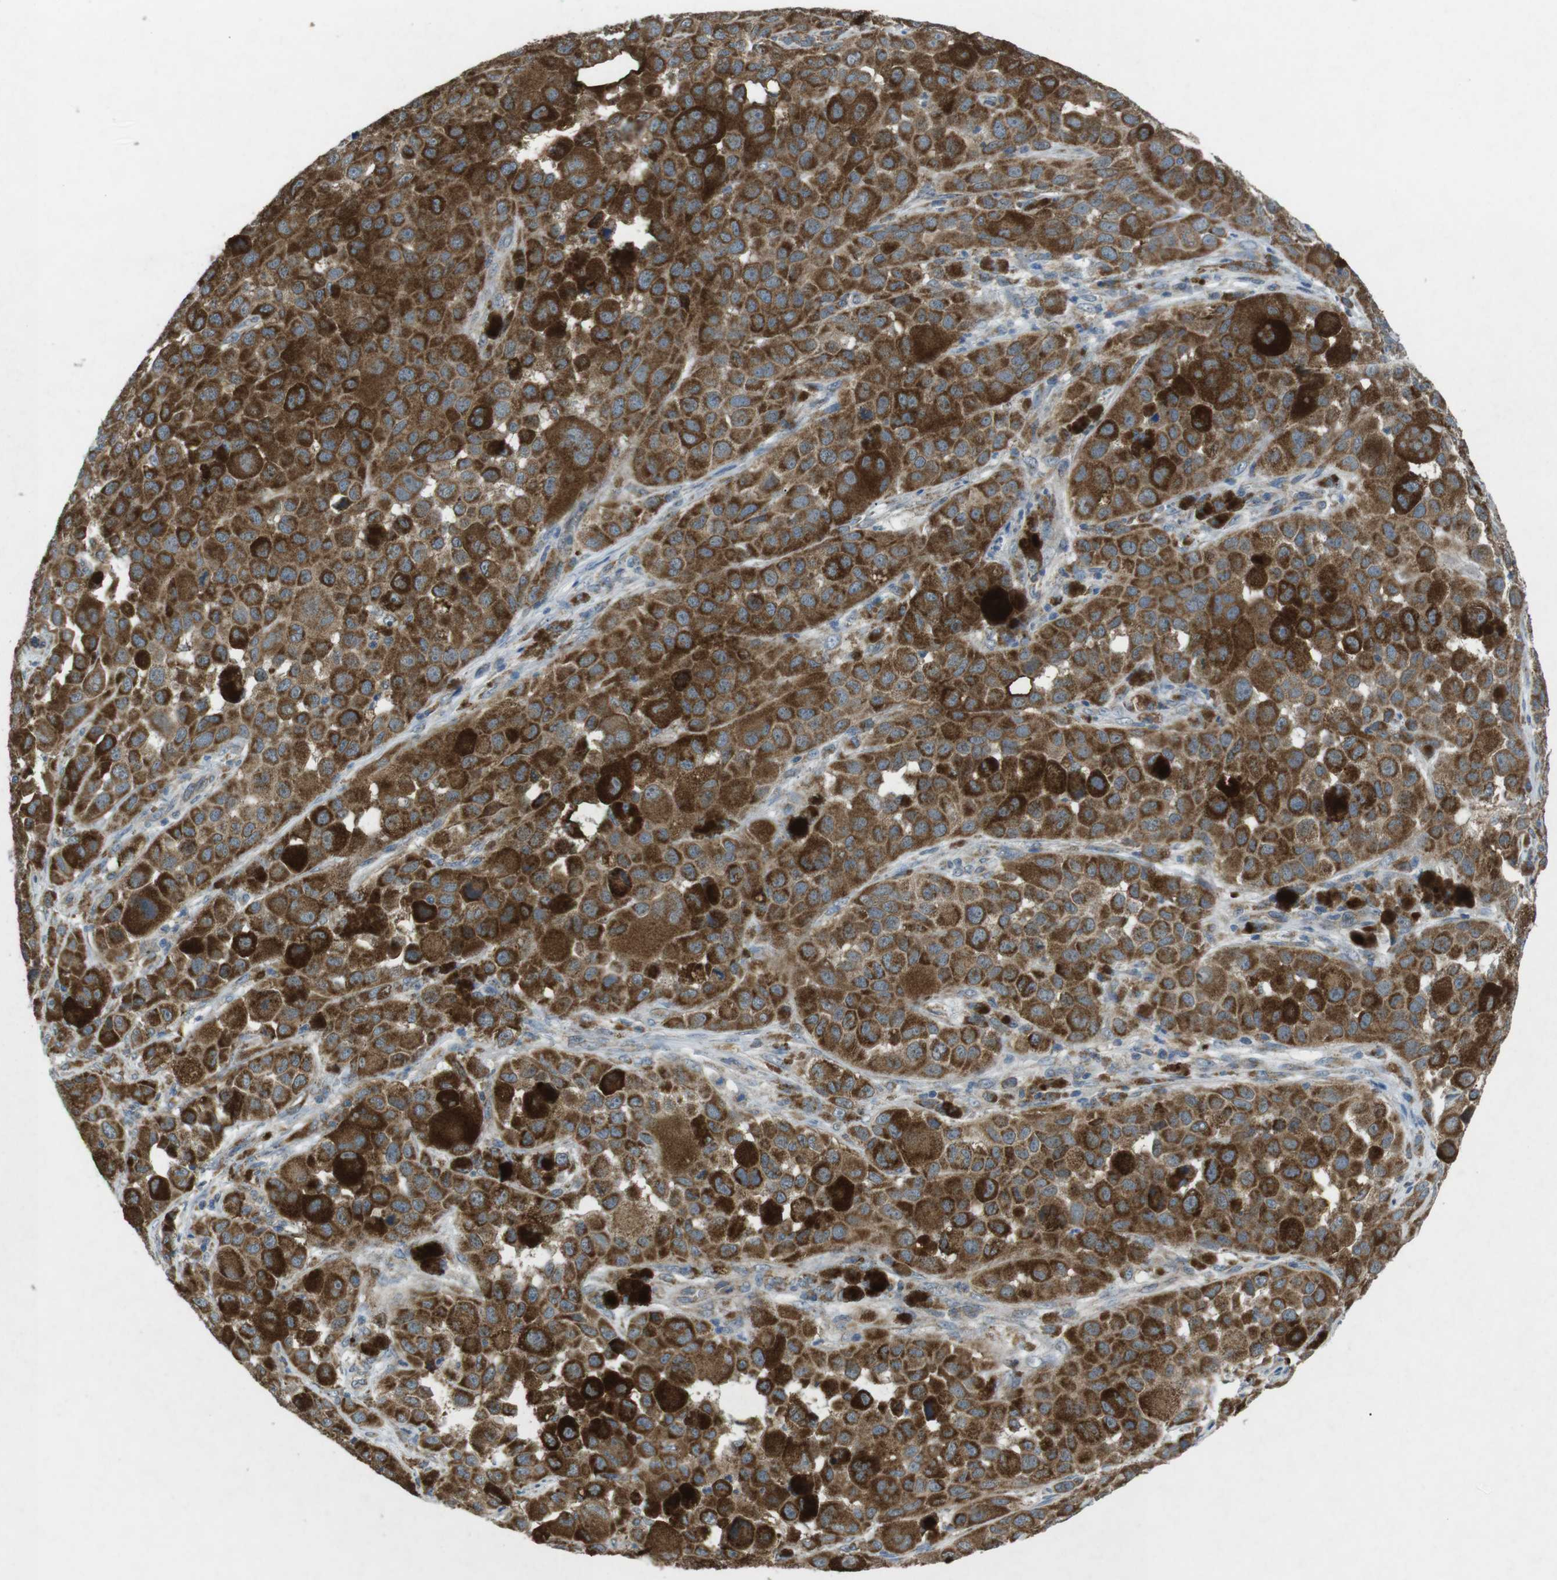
{"staining": {"intensity": "moderate", "quantity": ">75%", "location": "cytoplasmic/membranous"}, "tissue": "melanoma", "cell_type": "Tumor cells", "image_type": "cancer", "snomed": [{"axis": "morphology", "description": "Malignant melanoma, NOS"}, {"axis": "topography", "description": "Skin"}], "caption": "Moderate cytoplasmic/membranous staining for a protein is present in about >75% of tumor cells of melanoma using immunohistochemistry (IHC).", "gene": "BACE1", "patient": {"sex": "male", "age": 96}}